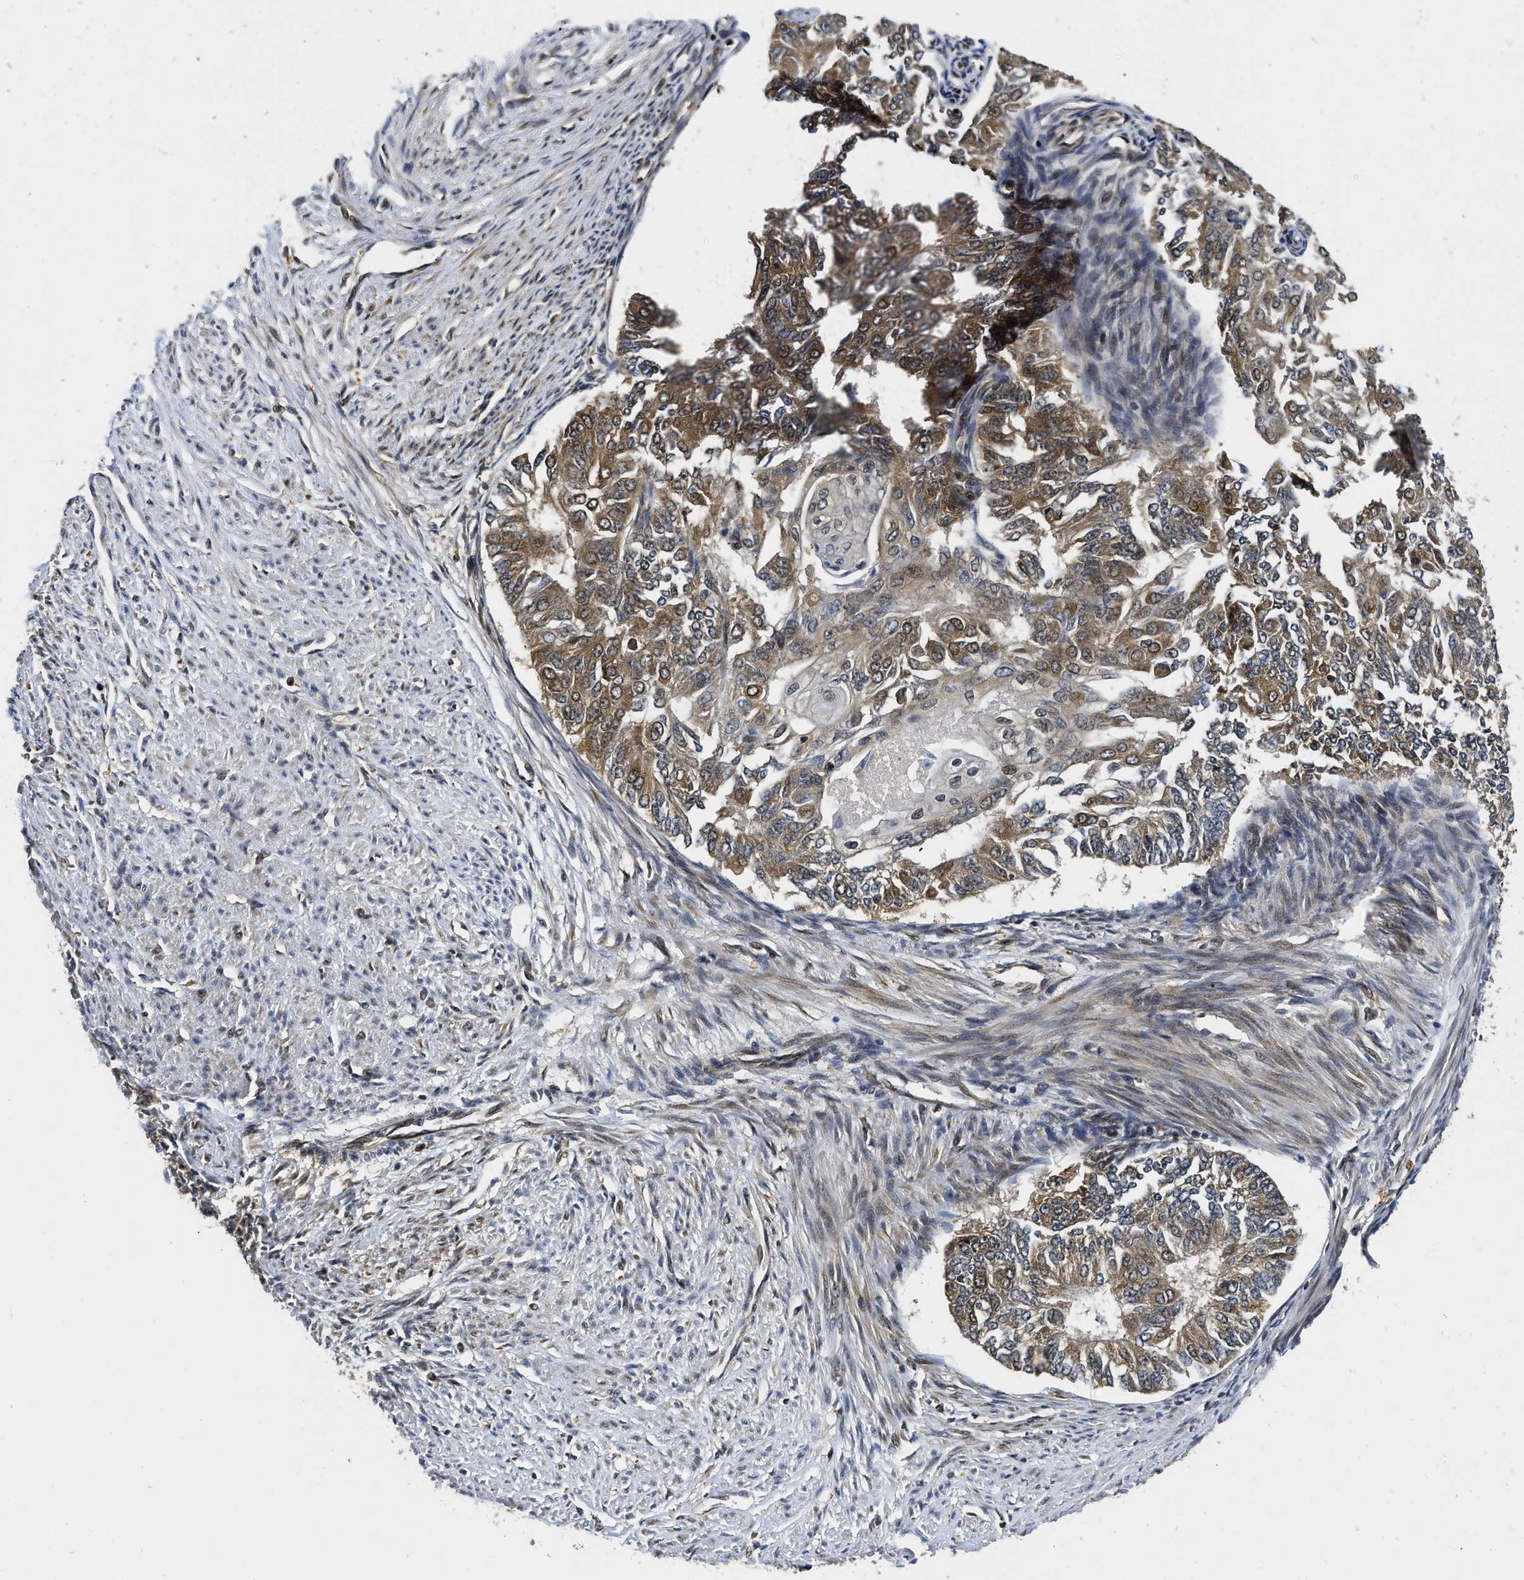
{"staining": {"intensity": "moderate", "quantity": ">75%", "location": "cytoplasmic/membranous"}, "tissue": "endometrial cancer", "cell_type": "Tumor cells", "image_type": "cancer", "snomed": [{"axis": "morphology", "description": "Adenocarcinoma, NOS"}, {"axis": "topography", "description": "Endometrium"}], "caption": "Immunohistochemical staining of endometrial adenocarcinoma displays medium levels of moderate cytoplasmic/membranous protein staining in about >75% of tumor cells.", "gene": "ADSL", "patient": {"sex": "female", "age": 32}}